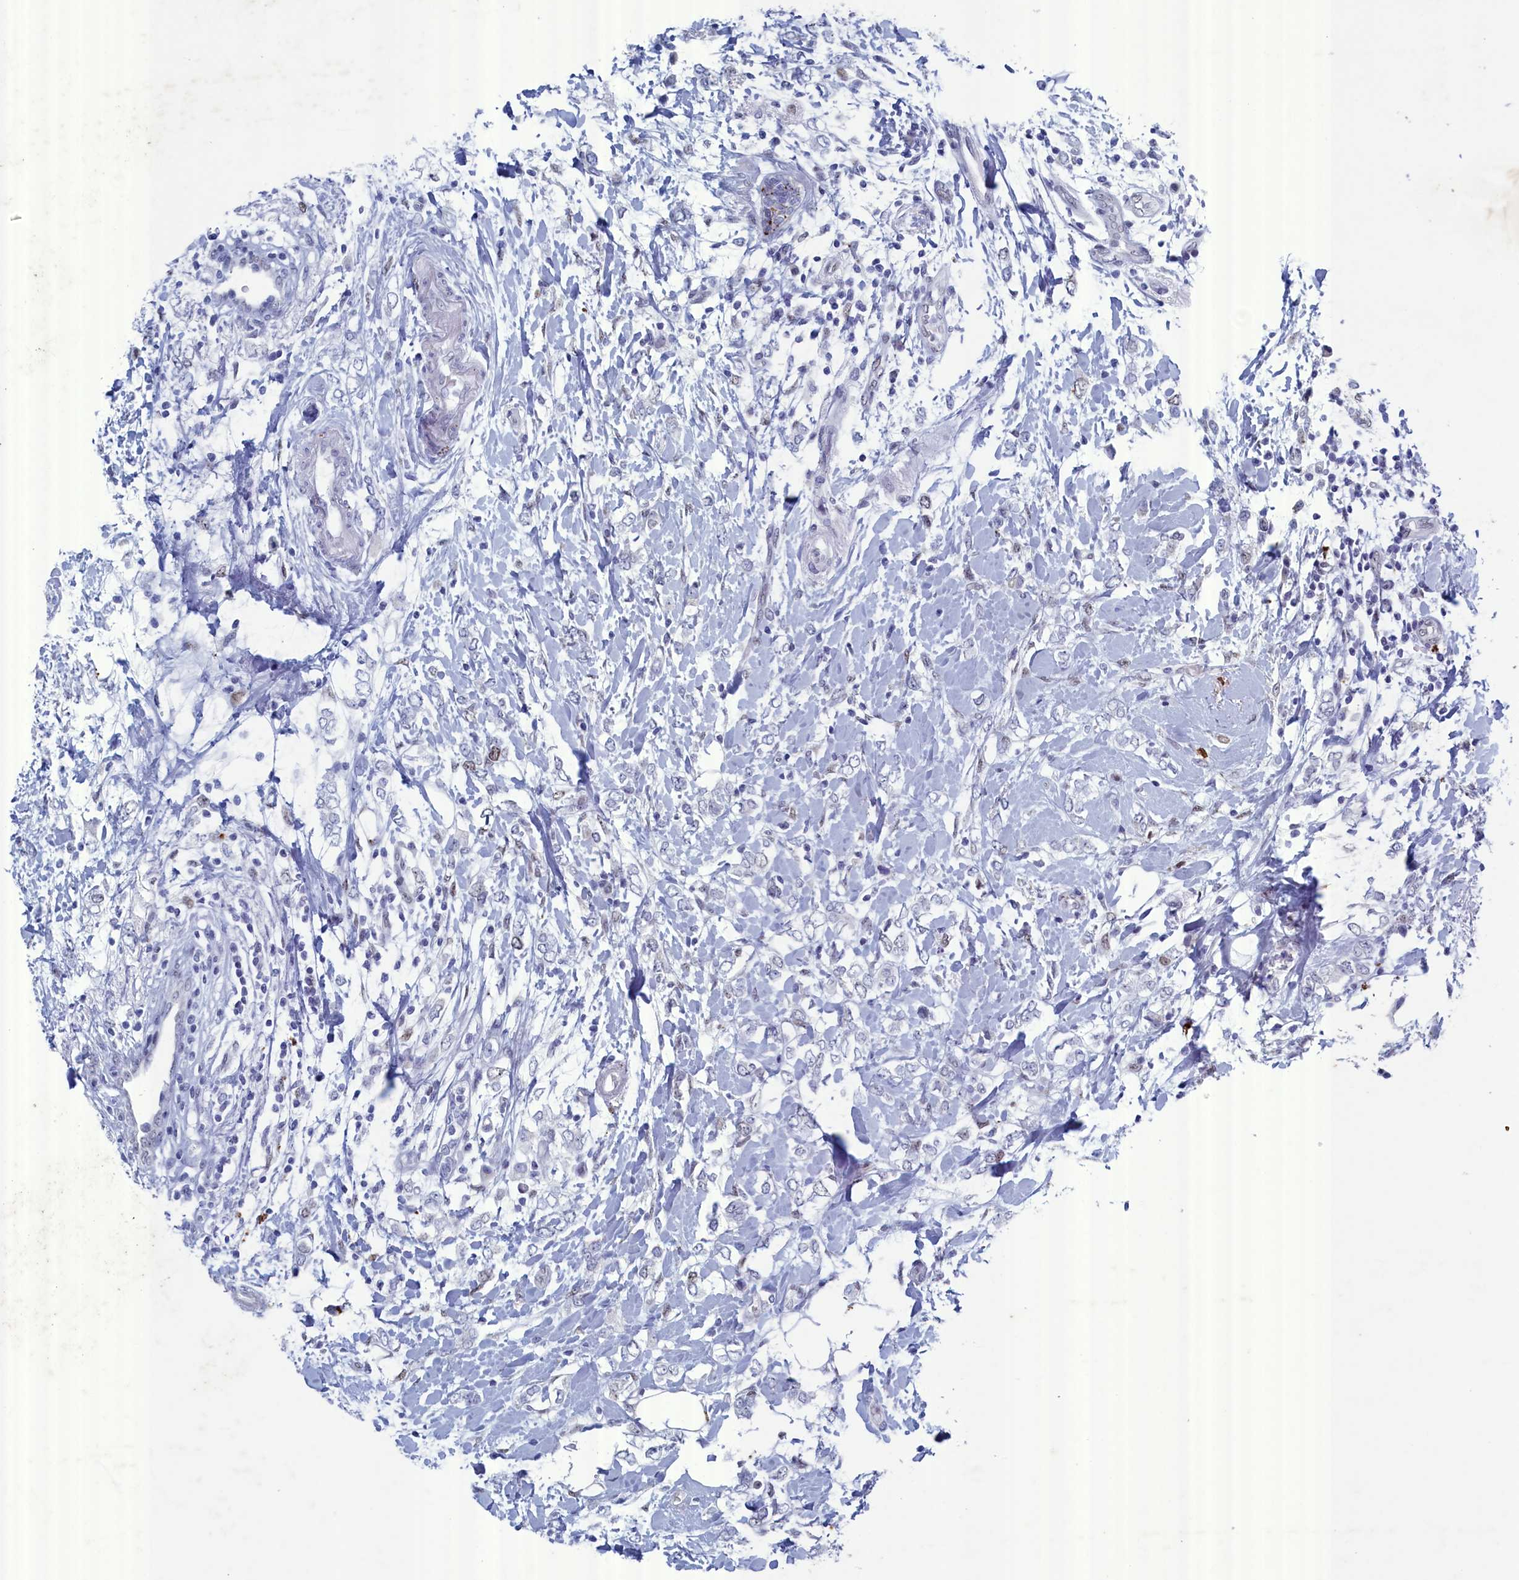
{"staining": {"intensity": "weak", "quantity": "<25%", "location": "nuclear"}, "tissue": "breast cancer", "cell_type": "Tumor cells", "image_type": "cancer", "snomed": [{"axis": "morphology", "description": "Normal tissue, NOS"}, {"axis": "morphology", "description": "Lobular carcinoma"}, {"axis": "topography", "description": "Breast"}], "caption": "A photomicrograph of breast cancer stained for a protein shows no brown staining in tumor cells.", "gene": "WDR76", "patient": {"sex": "female", "age": 47}}